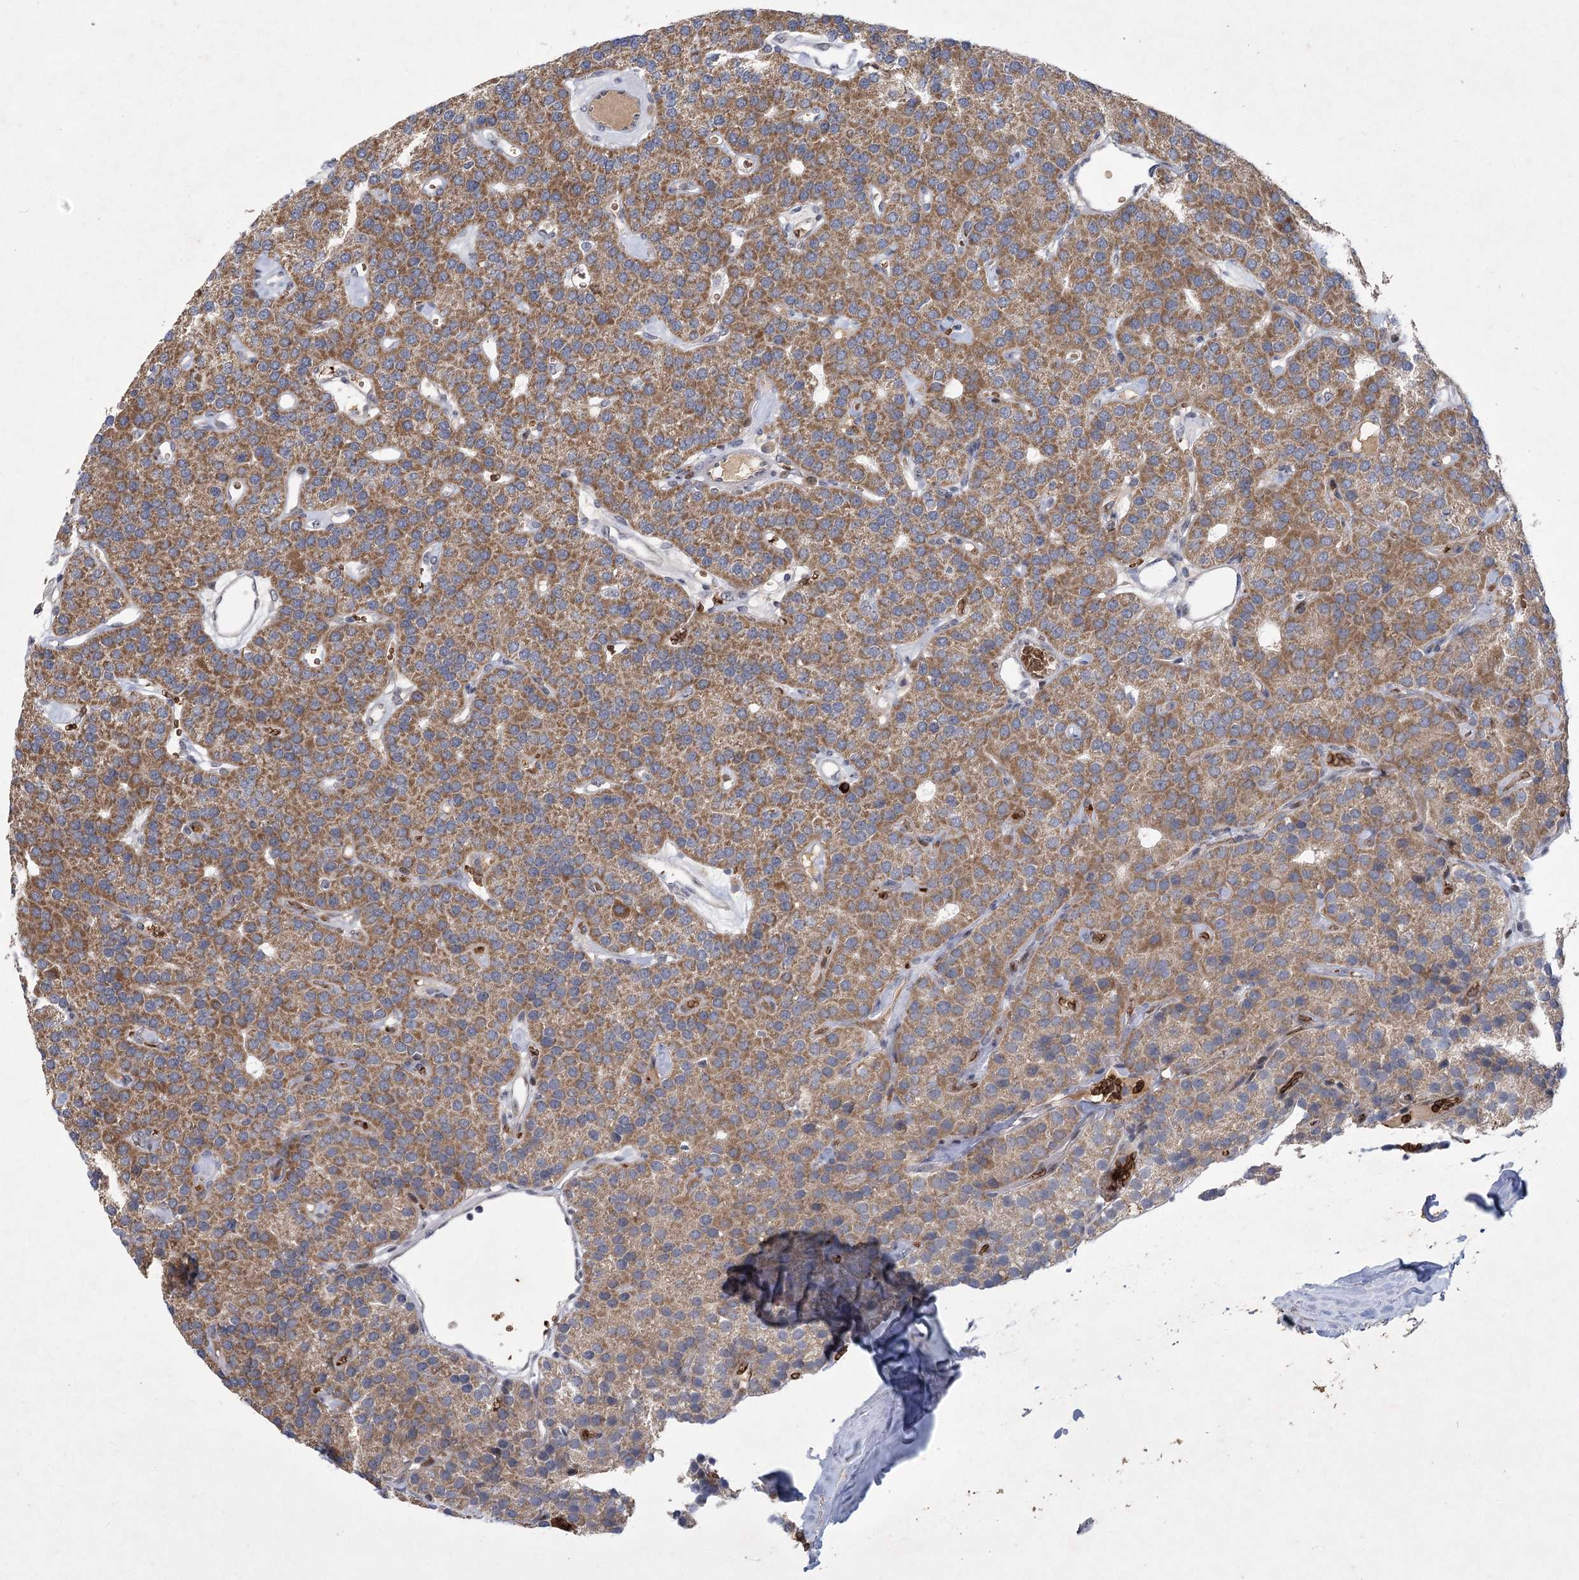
{"staining": {"intensity": "moderate", "quantity": ">75%", "location": "cytoplasmic/membranous"}, "tissue": "parathyroid gland", "cell_type": "Glandular cells", "image_type": "normal", "snomed": [{"axis": "morphology", "description": "Normal tissue, NOS"}, {"axis": "morphology", "description": "Adenoma, NOS"}, {"axis": "topography", "description": "Parathyroid gland"}], "caption": "Immunohistochemical staining of normal human parathyroid gland shows medium levels of moderate cytoplasmic/membranous expression in about >75% of glandular cells. The staining was performed using DAB (3,3'-diaminobenzidine) to visualize the protein expression in brown, while the nuclei were stained in blue with hematoxylin (Magnification: 20x).", "gene": "NSMCE4A", "patient": {"sex": "female", "age": 86}}